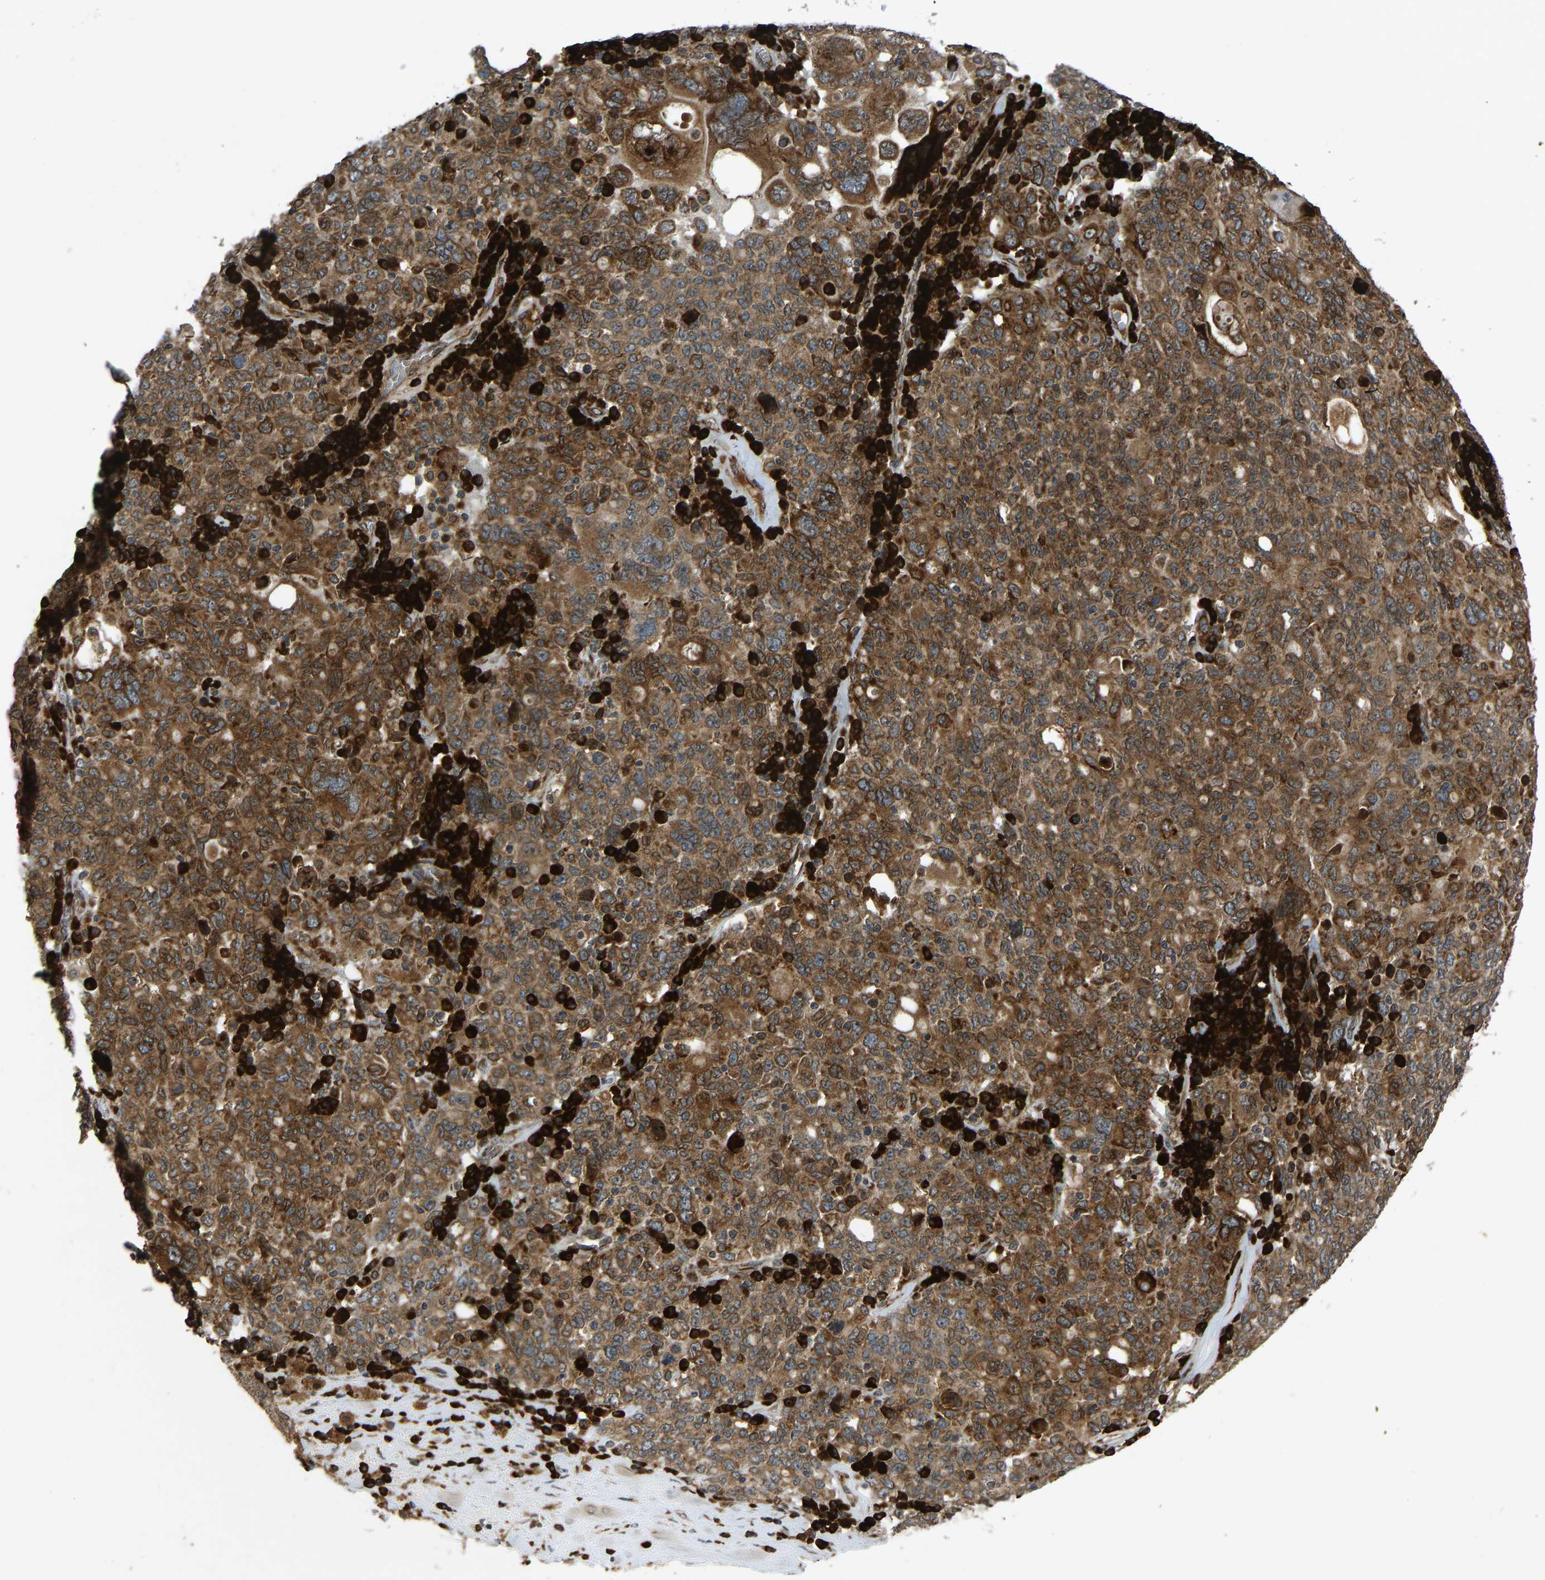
{"staining": {"intensity": "strong", "quantity": ">75%", "location": "cytoplasmic/membranous"}, "tissue": "ovarian cancer", "cell_type": "Tumor cells", "image_type": "cancer", "snomed": [{"axis": "morphology", "description": "Carcinoma, endometroid"}, {"axis": "topography", "description": "Ovary"}], "caption": "The histopathology image demonstrates staining of endometroid carcinoma (ovarian), revealing strong cytoplasmic/membranous protein staining (brown color) within tumor cells.", "gene": "RPN2", "patient": {"sex": "female", "age": 62}}